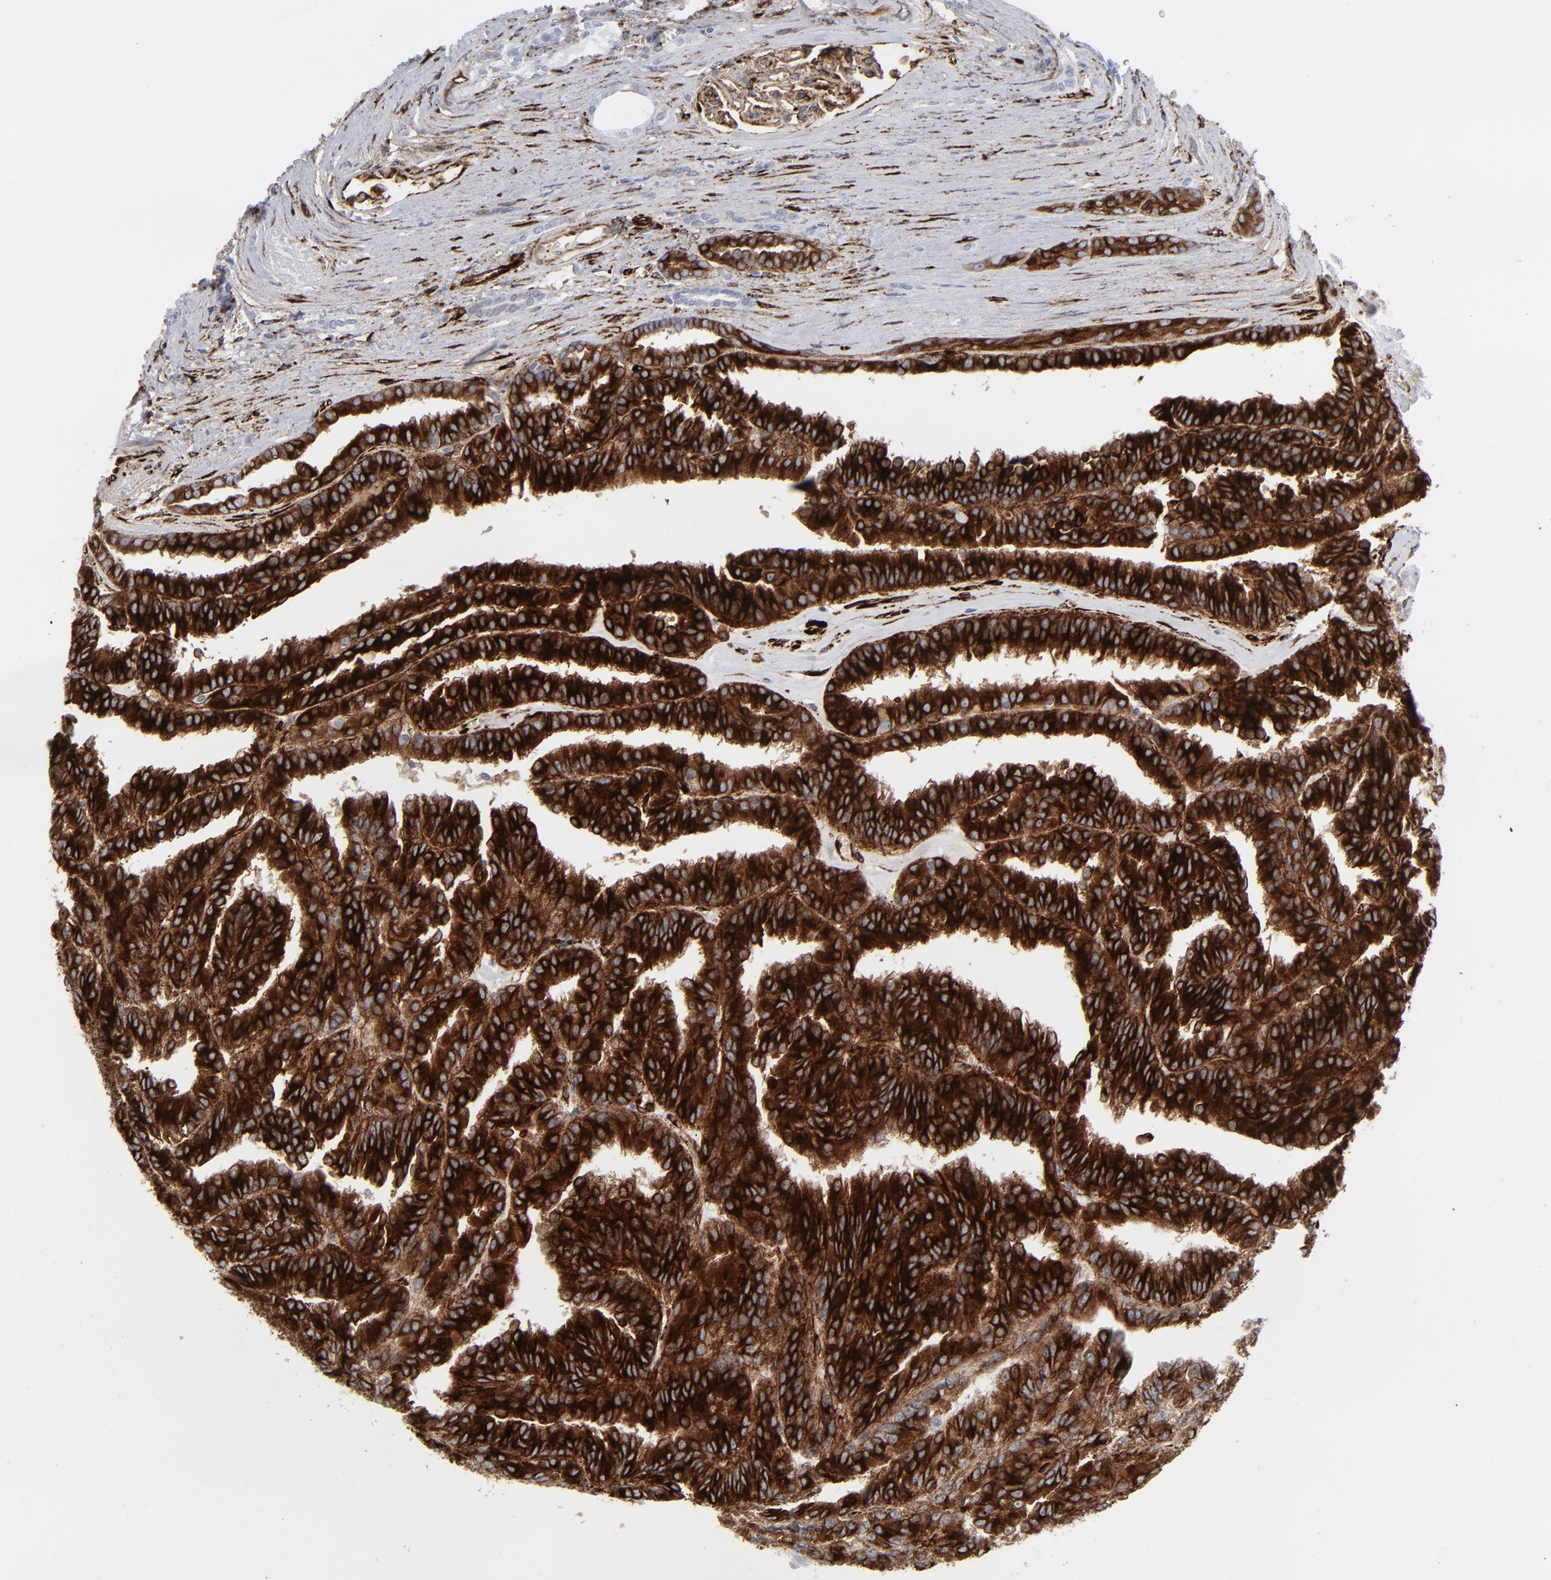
{"staining": {"intensity": "strong", "quantity": ">75%", "location": "cytoplasmic/membranous"}, "tissue": "renal cancer", "cell_type": "Tumor cells", "image_type": "cancer", "snomed": [{"axis": "morphology", "description": "Adenocarcinoma, NOS"}, {"axis": "topography", "description": "Kidney"}], "caption": "Protein analysis of renal cancer (adenocarcinoma) tissue displays strong cytoplasmic/membranous positivity in approximately >75% of tumor cells.", "gene": "SPARC", "patient": {"sex": "male", "age": 46}}